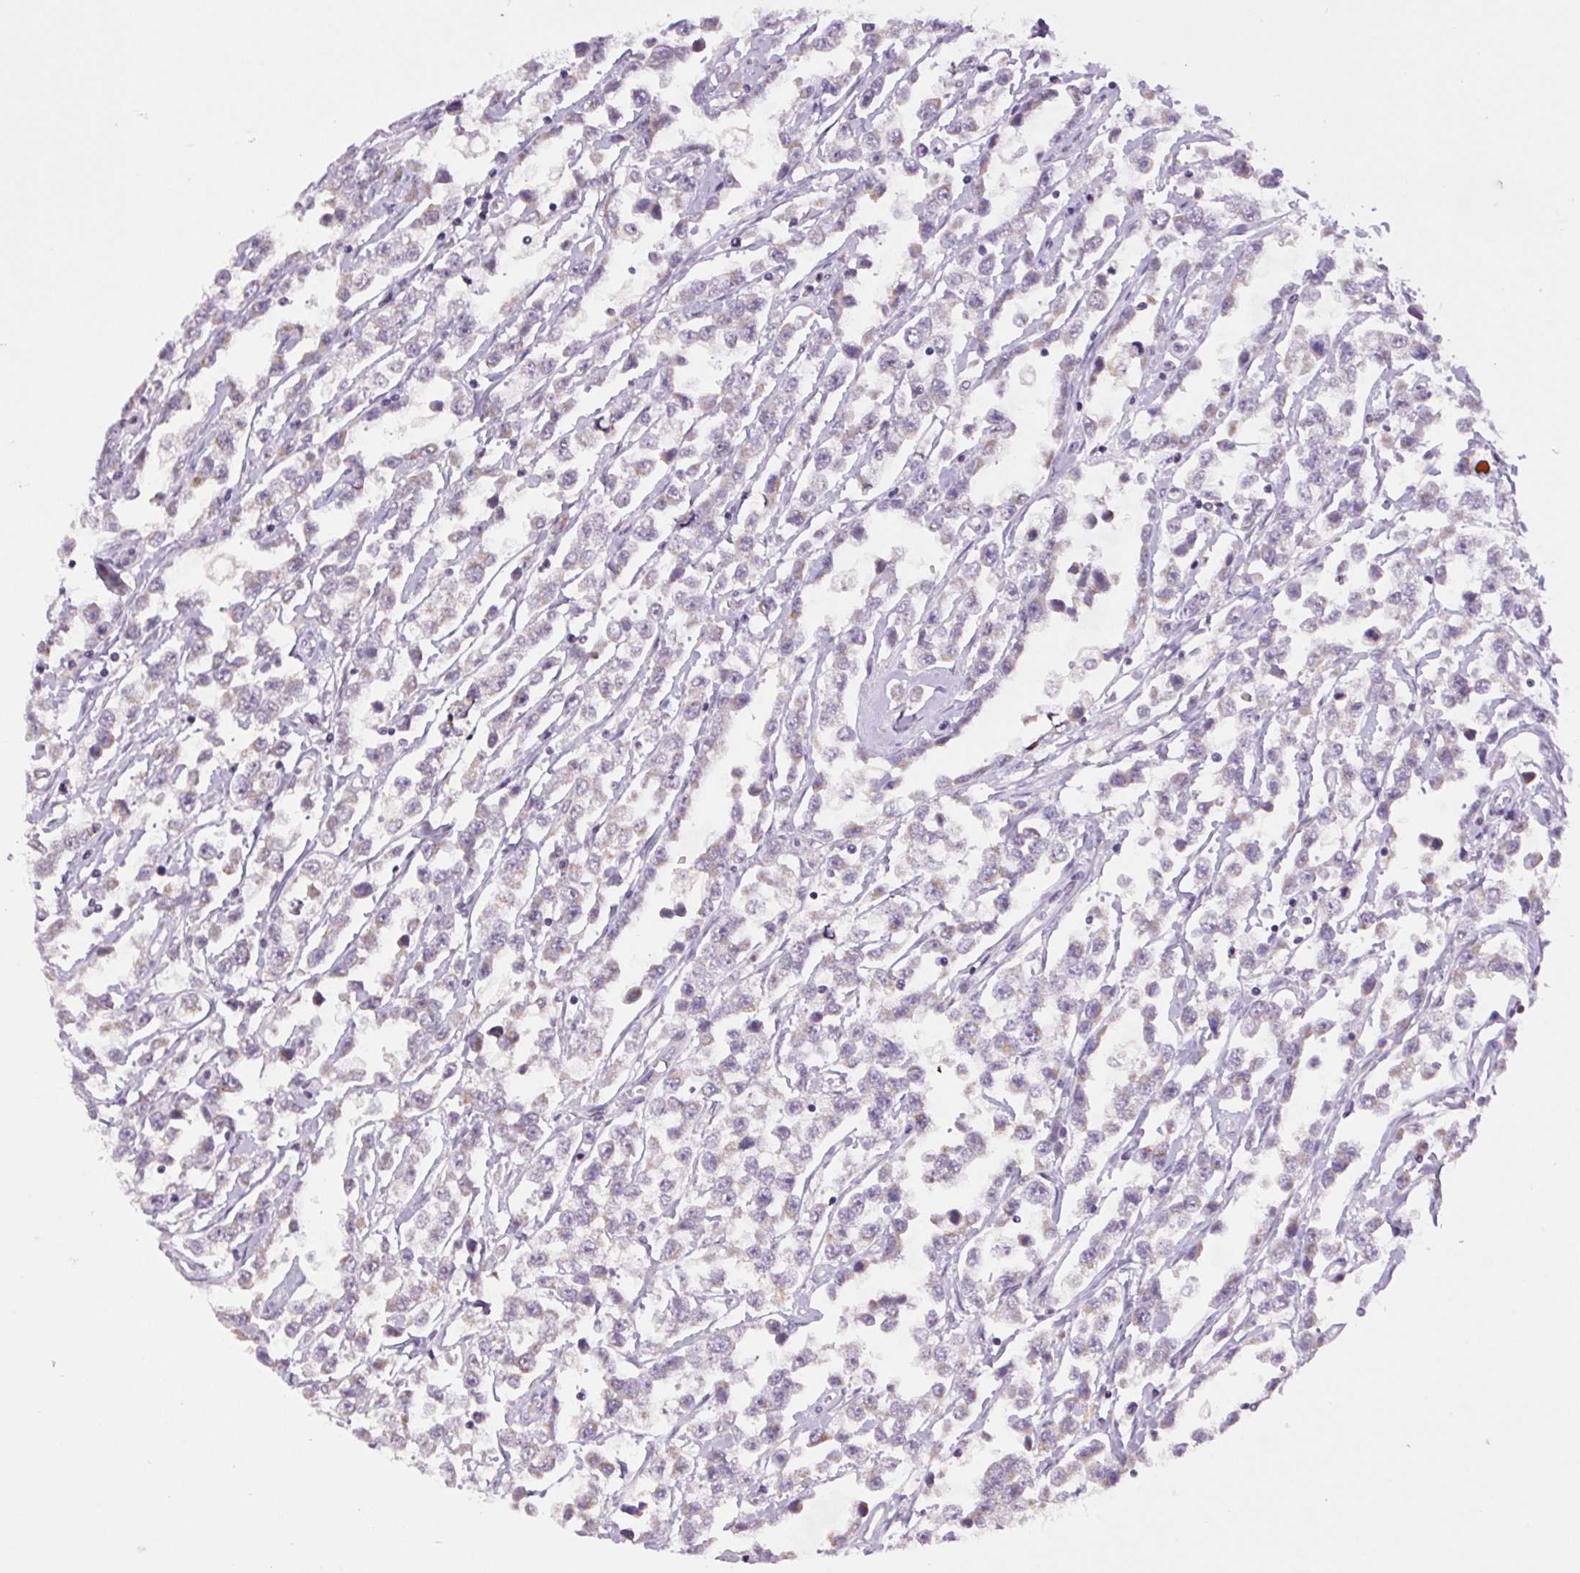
{"staining": {"intensity": "negative", "quantity": "none", "location": "none"}, "tissue": "testis cancer", "cell_type": "Tumor cells", "image_type": "cancer", "snomed": [{"axis": "morphology", "description": "Seminoma, NOS"}, {"axis": "topography", "description": "Testis"}], "caption": "This is an immunohistochemistry micrograph of human seminoma (testis). There is no positivity in tumor cells.", "gene": "SMIM13", "patient": {"sex": "male", "age": 34}}